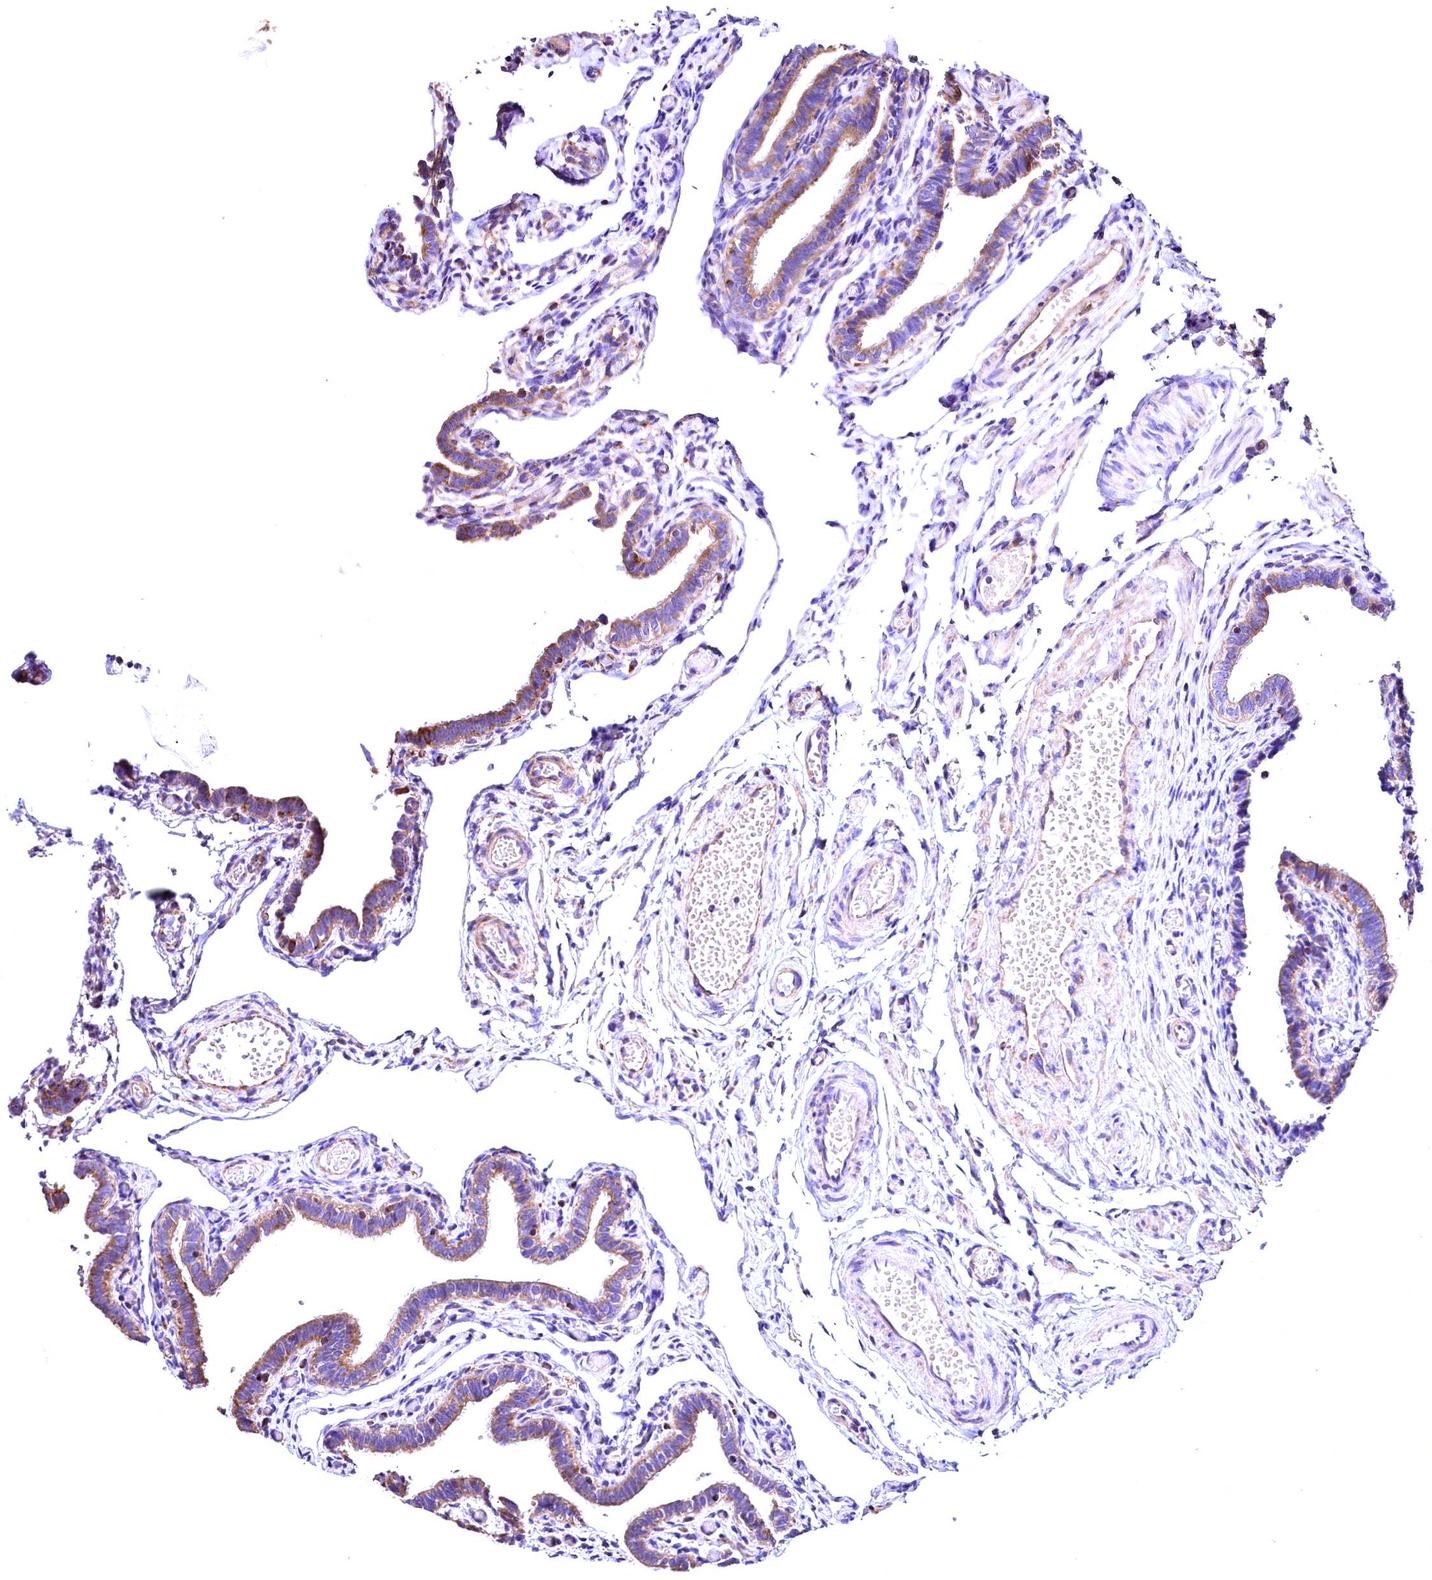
{"staining": {"intensity": "moderate", "quantity": "25%-75%", "location": "cytoplasmic/membranous"}, "tissue": "fallopian tube", "cell_type": "Glandular cells", "image_type": "normal", "snomed": [{"axis": "morphology", "description": "Normal tissue, NOS"}, {"axis": "topography", "description": "Fallopian tube"}], "caption": "Immunohistochemistry (IHC) of normal fallopian tube demonstrates medium levels of moderate cytoplasmic/membranous expression in approximately 25%-75% of glandular cells.", "gene": "ACAA2", "patient": {"sex": "female", "age": 36}}